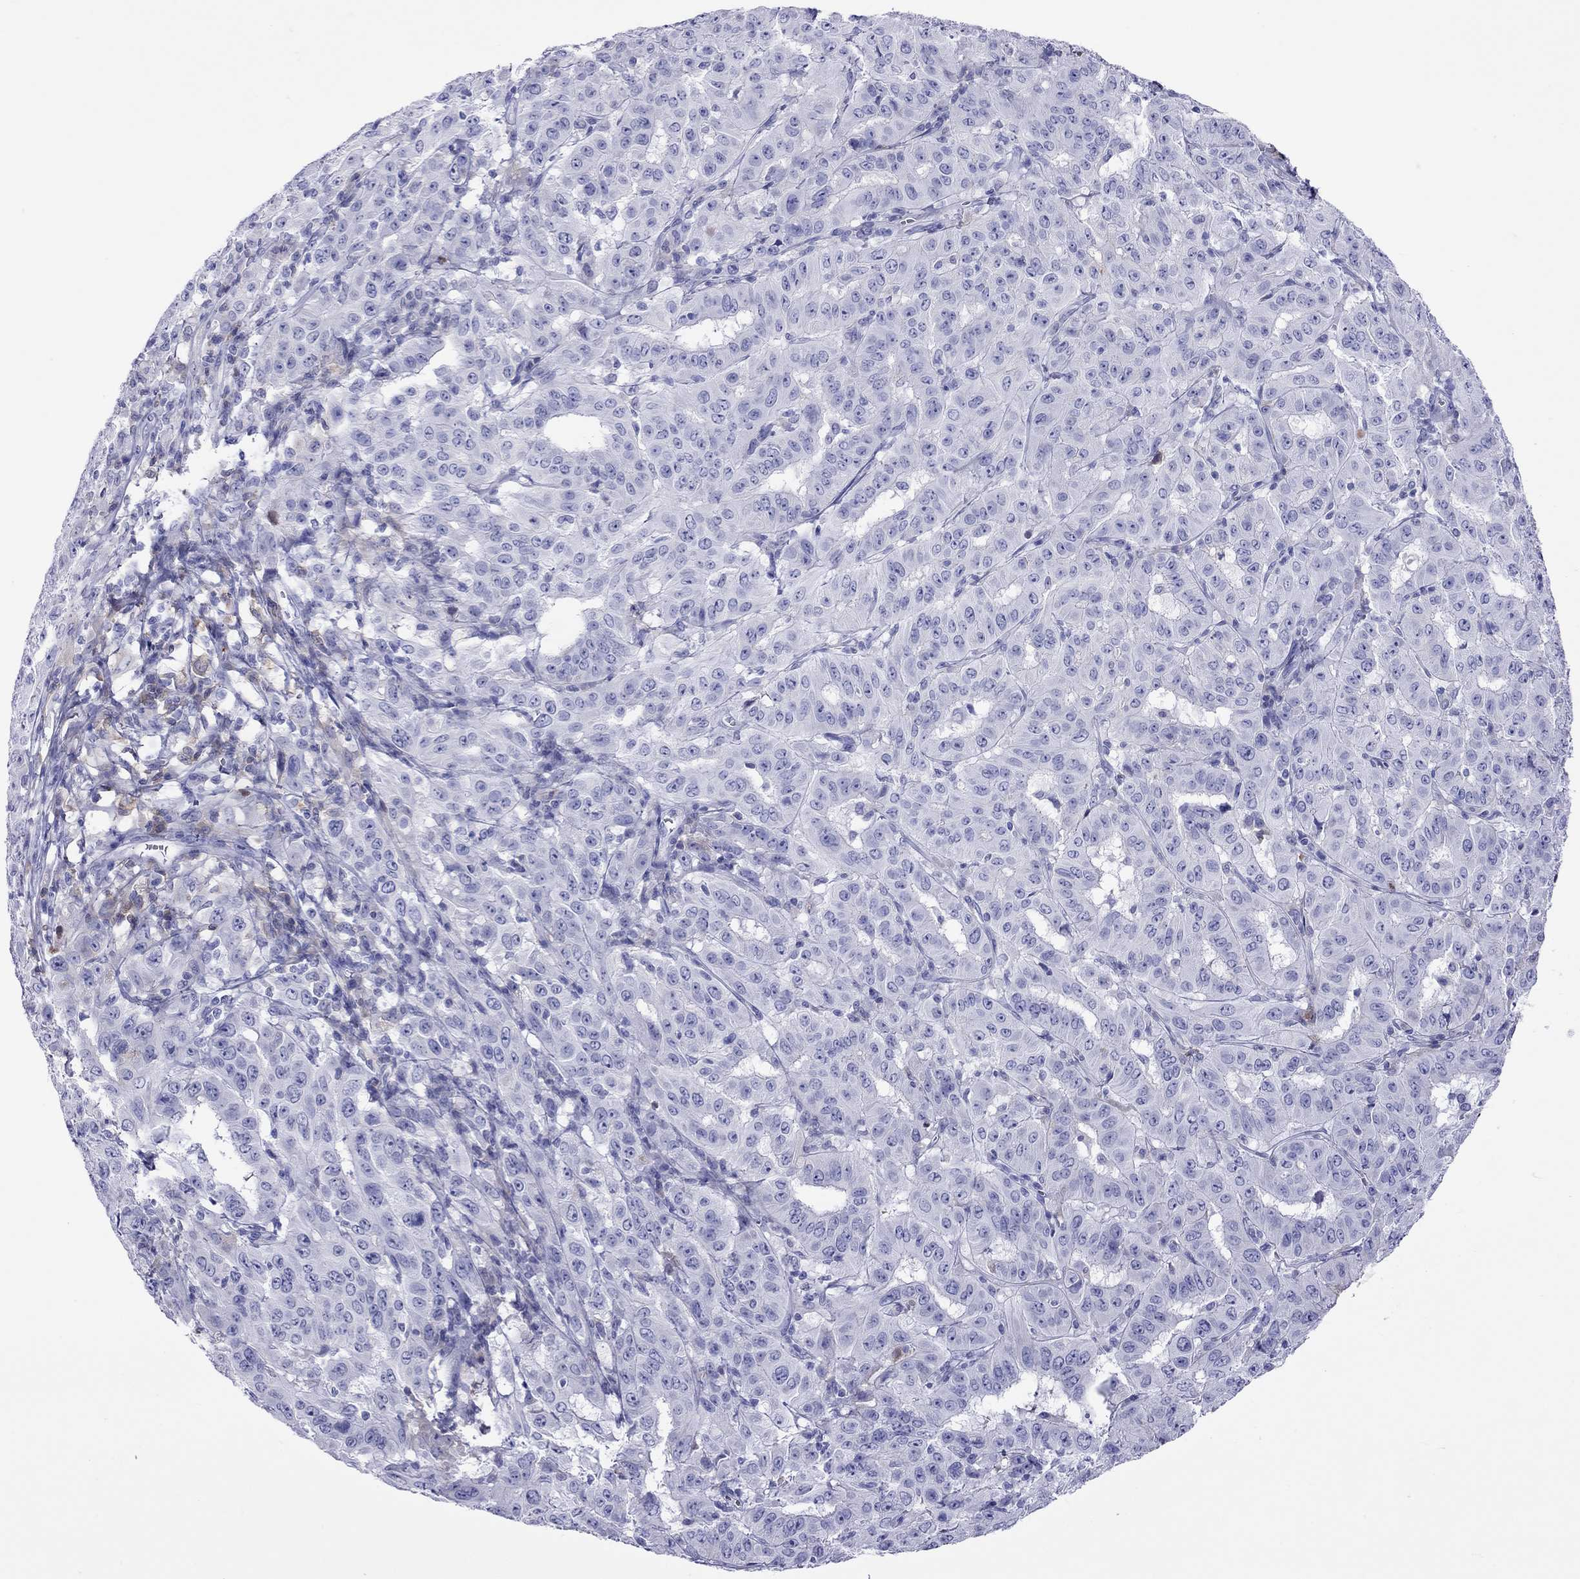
{"staining": {"intensity": "negative", "quantity": "none", "location": "none"}, "tissue": "pancreatic cancer", "cell_type": "Tumor cells", "image_type": "cancer", "snomed": [{"axis": "morphology", "description": "Adenocarcinoma, NOS"}, {"axis": "topography", "description": "Pancreas"}], "caption": "This is an immunohistochemistry image of pancreatic cancer. There is no expression in tumor cells.", "gene": "SERPINA3", "patient": {"sex": "male", "age": 63}}